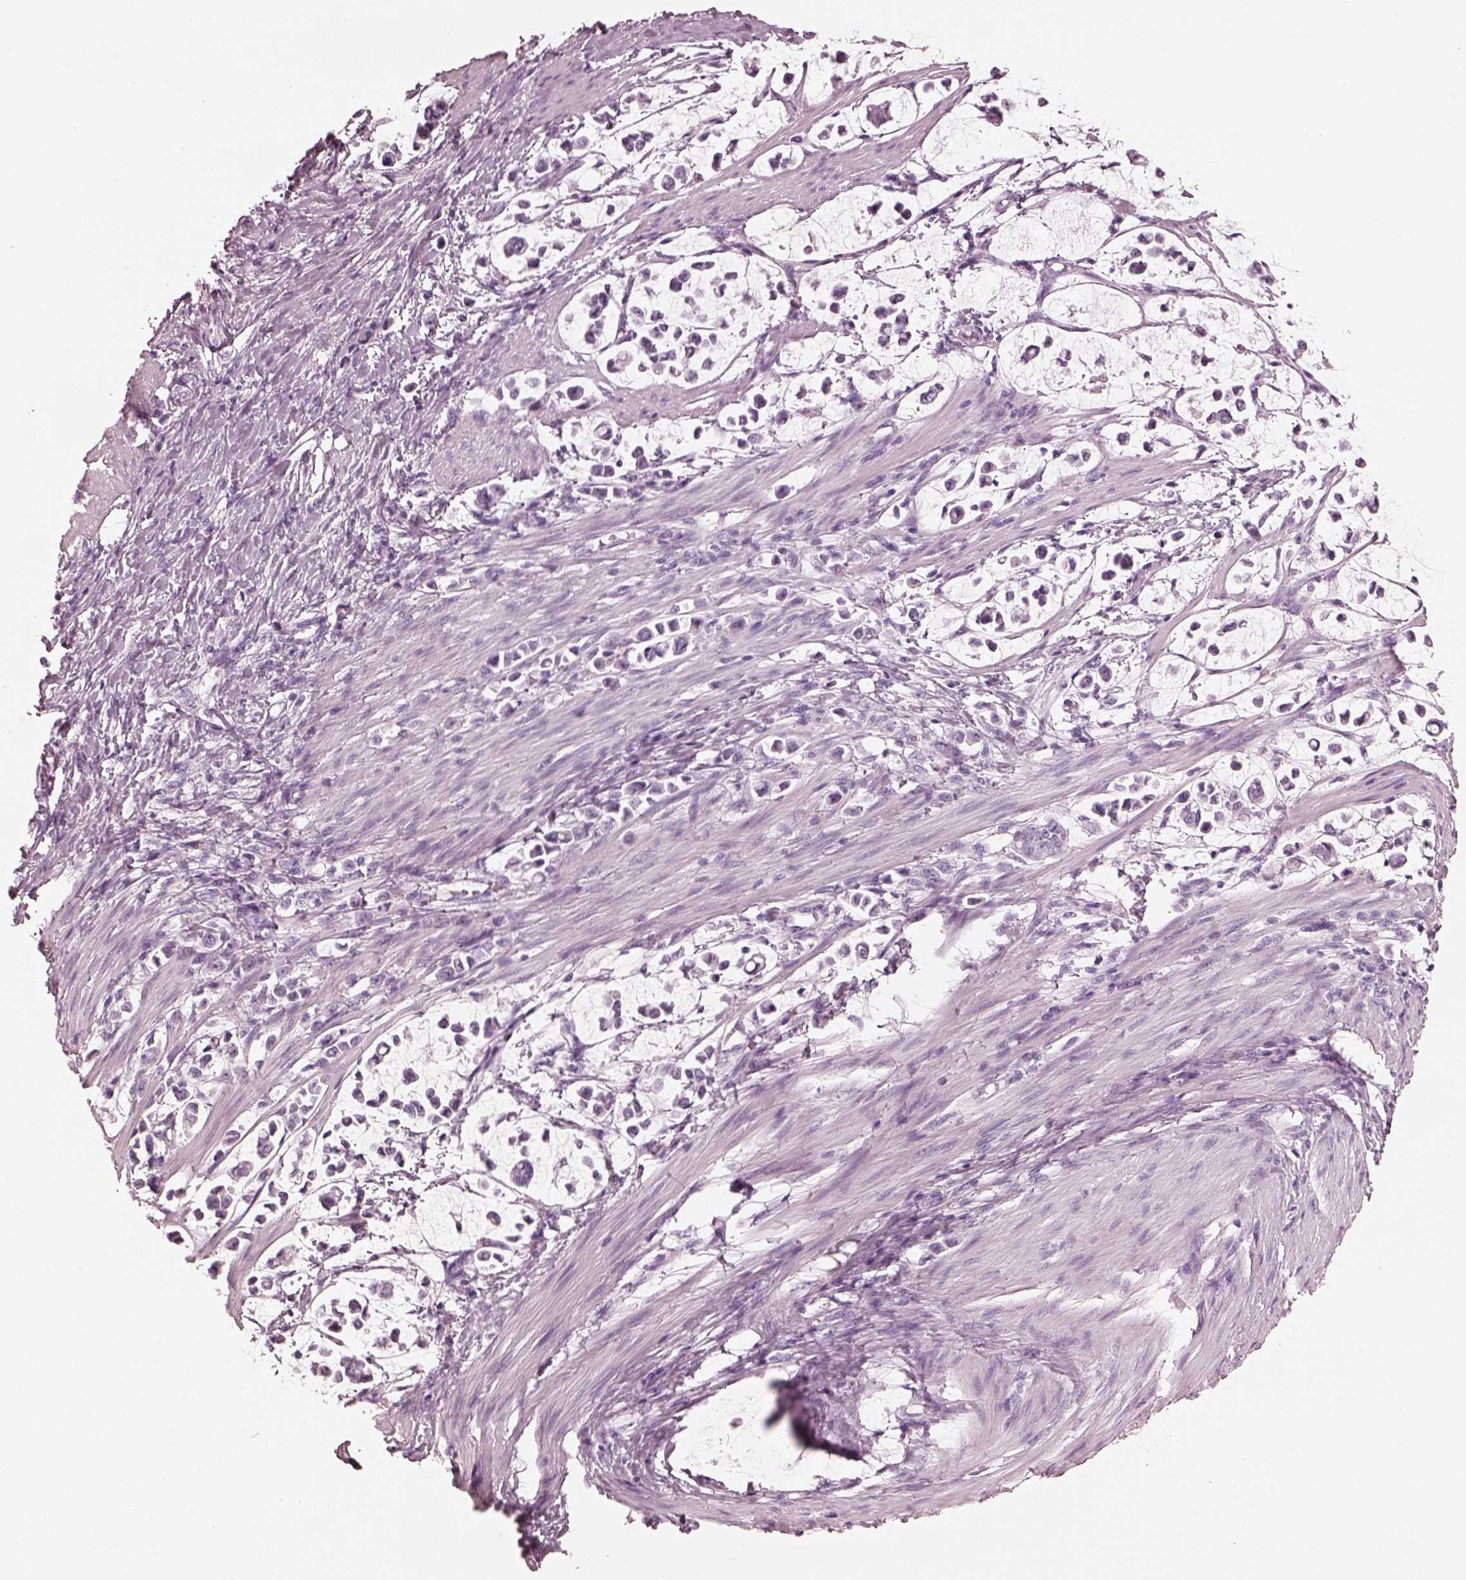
{"staining": {"intensity": "negative", "quantity": "none", "location": "none"}, "tissue": "stomach cancer", "cell_type": "Tumor cells", "image_type": "cancer", "snomed": [{"axis": "morphology", "description": "Adenocarcinoma, NOS"}, {"axis": "topography", "description": "Stomach"}], "caption": "Tumor cells are negative for brown protein staining in adenocarcinoma (stomach).", "gene": "FABP9", "patient": {"sex": "male", "age": 82}}